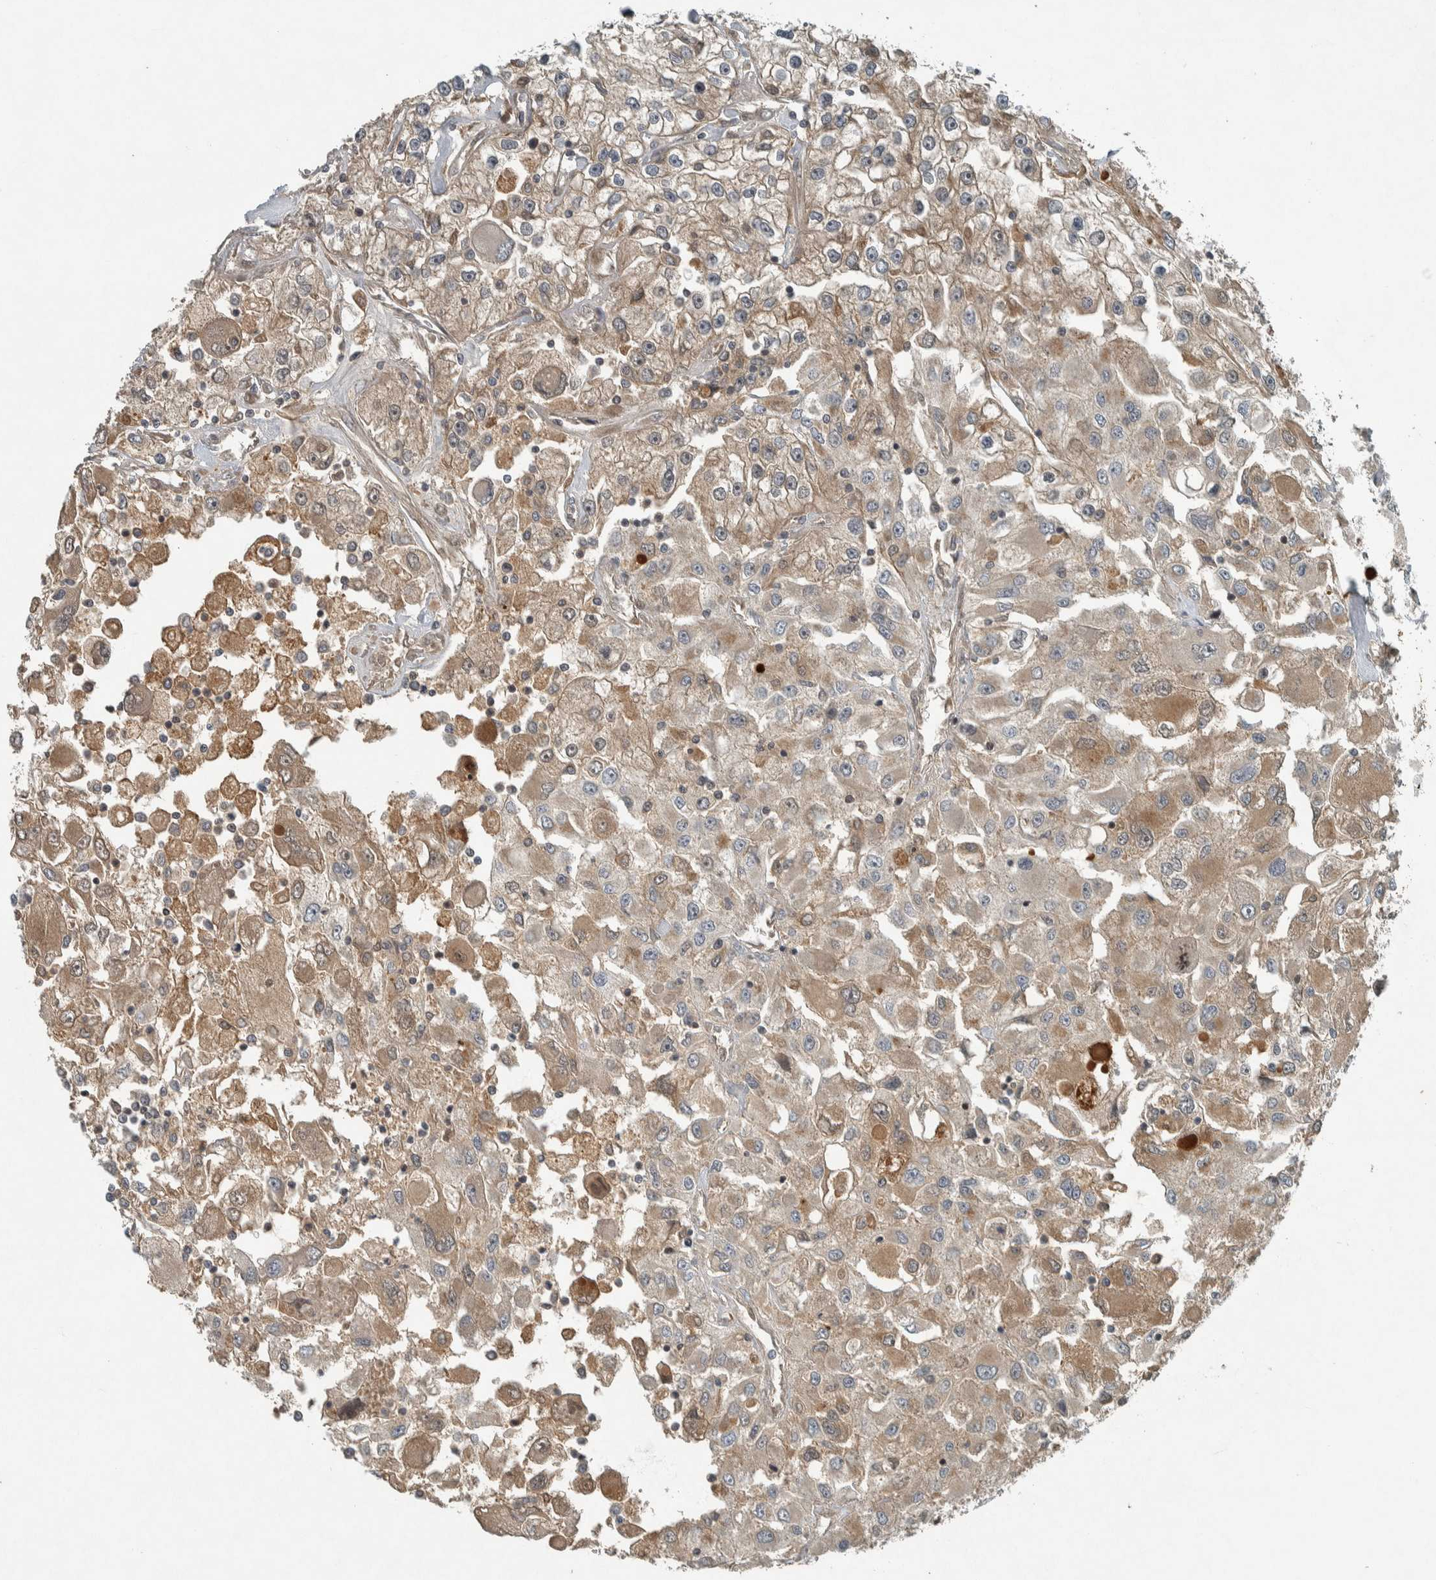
{"staining": {"intensity": "moderate", "quantity": ">75%", "location": "cytoplasmic/membranous"}, "tissue": "renal cancer", "cell_type": "Tumor cells", "image_type": "cancer", "snomed": [{"axis": "morphology", "description": "Adenocarcinoma, NOS"}, {"axis": "topography", "description": "Kidney"}], "caption": "Renal cancer (adenocarcinoma) stained with a protein marker exhibits moderate staining in tumor cells.", "gene": "CLCN2", "patient": {"sex": "female", "age": 52}}